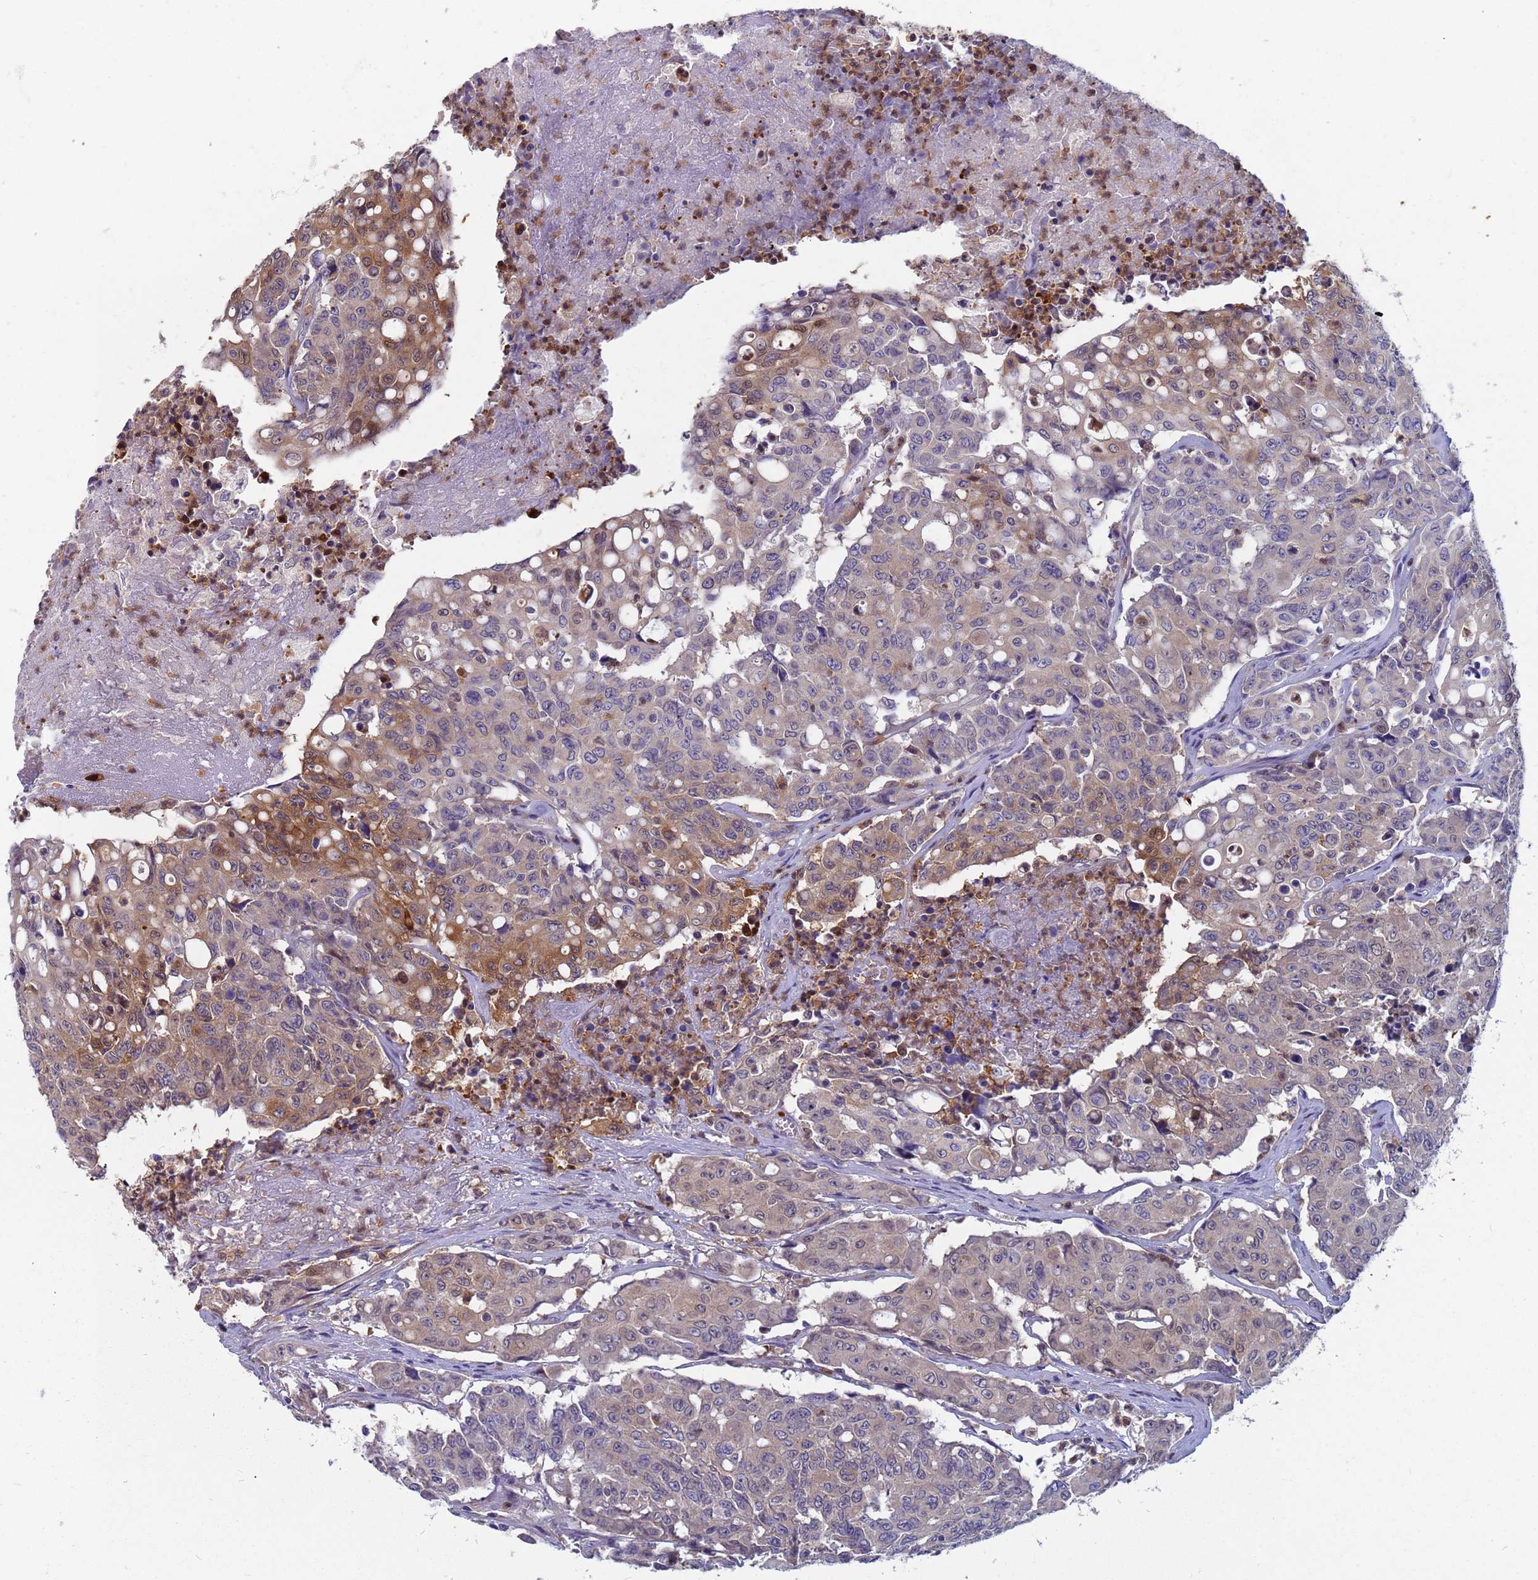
{"staining": {"intensity": "moderate", "quantity": "25%-75%", "location": "cytoplasmic/membranous"}, "tissue": "colorectal cancer", "cell_type": "Tumor cells", "image_type": "cancer", "snomed": [{"axis": "morphology", "description": "Adenocarcinoma, NOS"}, {"axis": "topography", "description": "Colon"}], "caption": "IHC image of neoplastic tissue: human colorectal cancer stained using immunohistochemistry shows medium levels of moderate protein expression localized specifically in the cytoplasmic/membranous of tumor cells, appearing as a cytoplasmic/membranous brown color.", "gene": "TTLL11", "patient": {"sex": "male", "age": 51}}